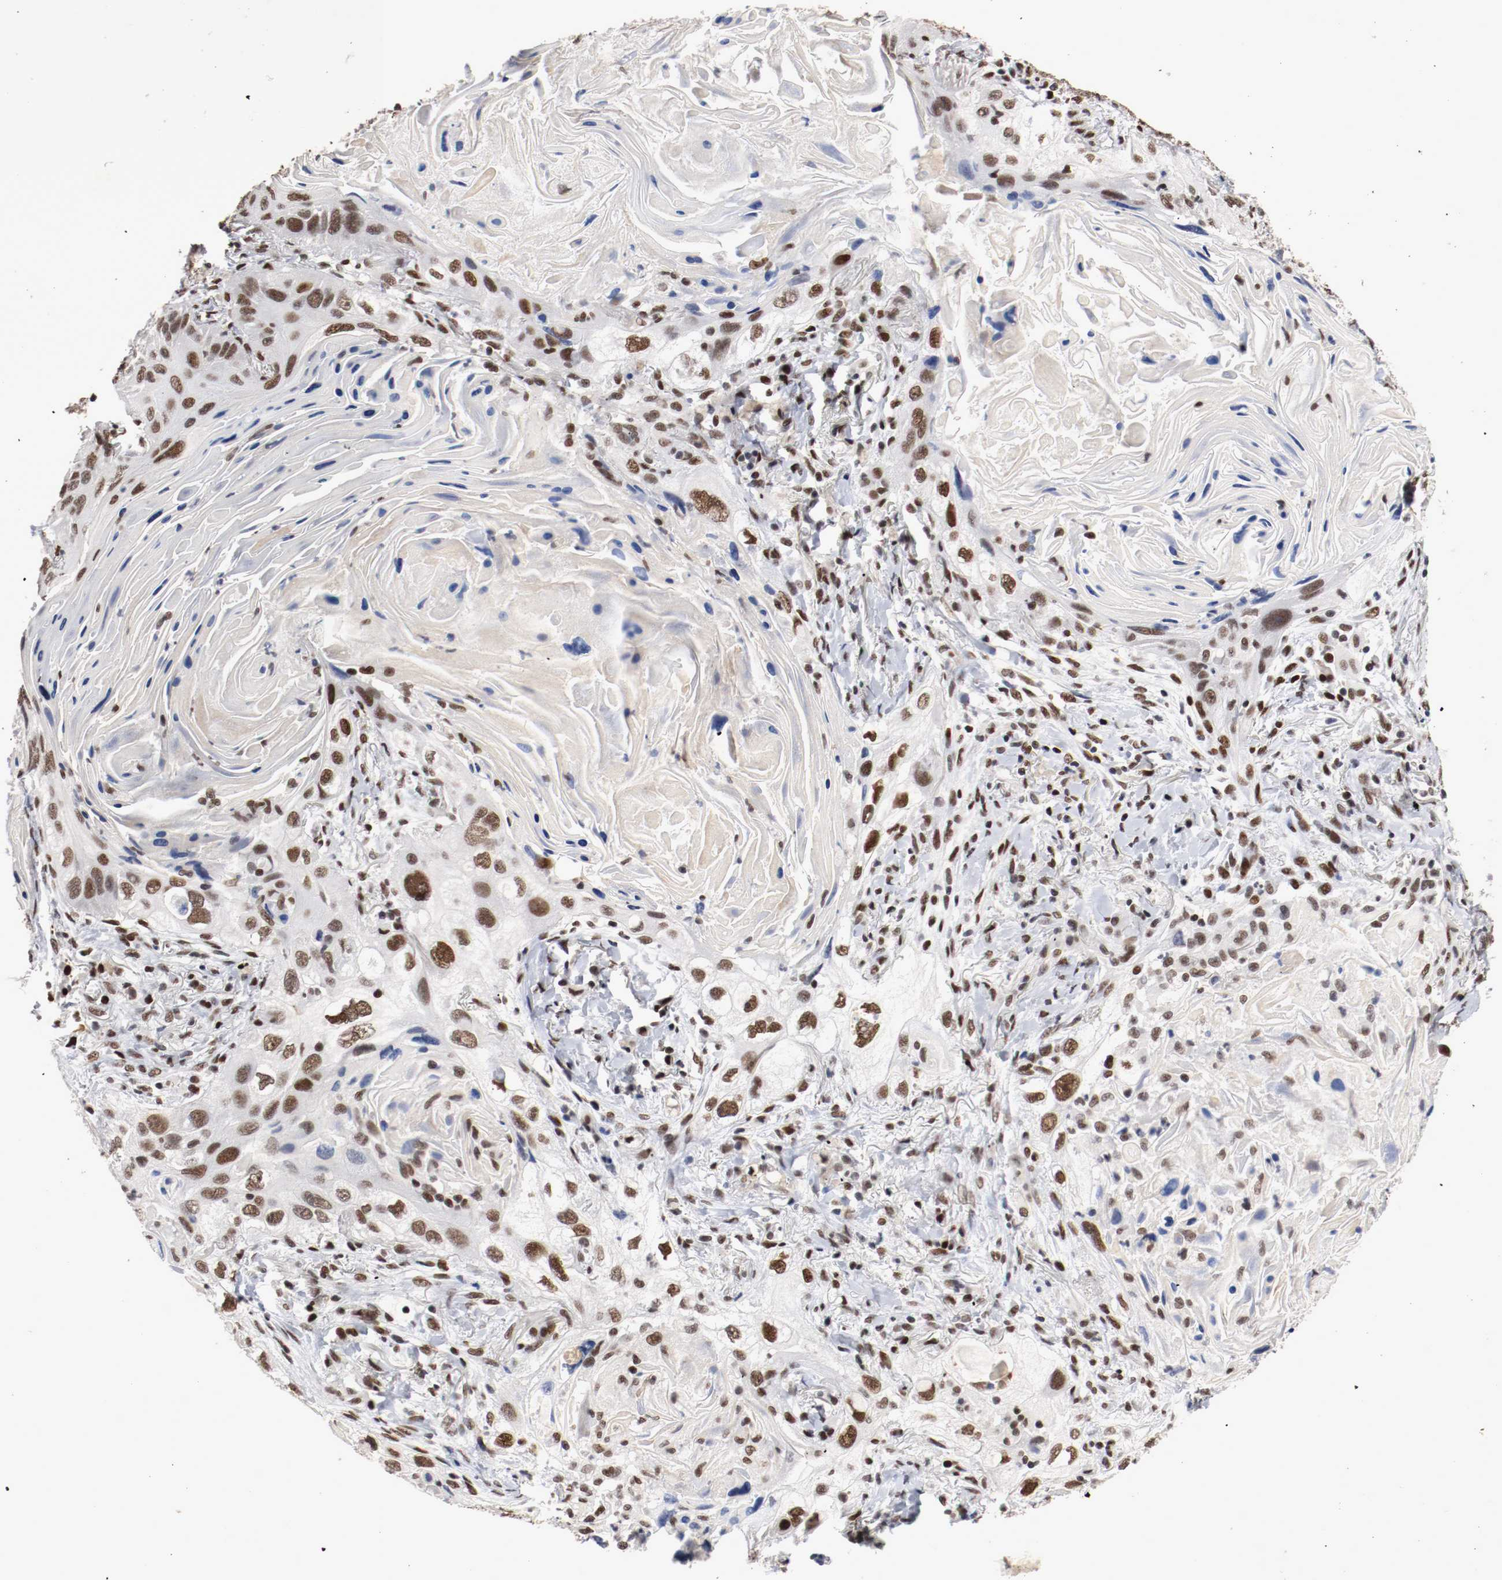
{"staining": {"intensity": "strong", "quantity": ">75%", "location": "nuclear"}, "tissue": "lung cancer", "cell_type": "Tumor cells", "image_type": "cancer", "snomed": [{"axis": "morphology", "description": "Squamous cell carcinoma, NOS"}, {"axis": "topography", "description": "Lung"}], "caption": "Lung cancer was stained to show a protein in brown. There is high levels of strong nuclear positivity in approximately >75% of tumor cells.", "gene": "MEF2D", "patient": {"sex": "female", "age": 67}}